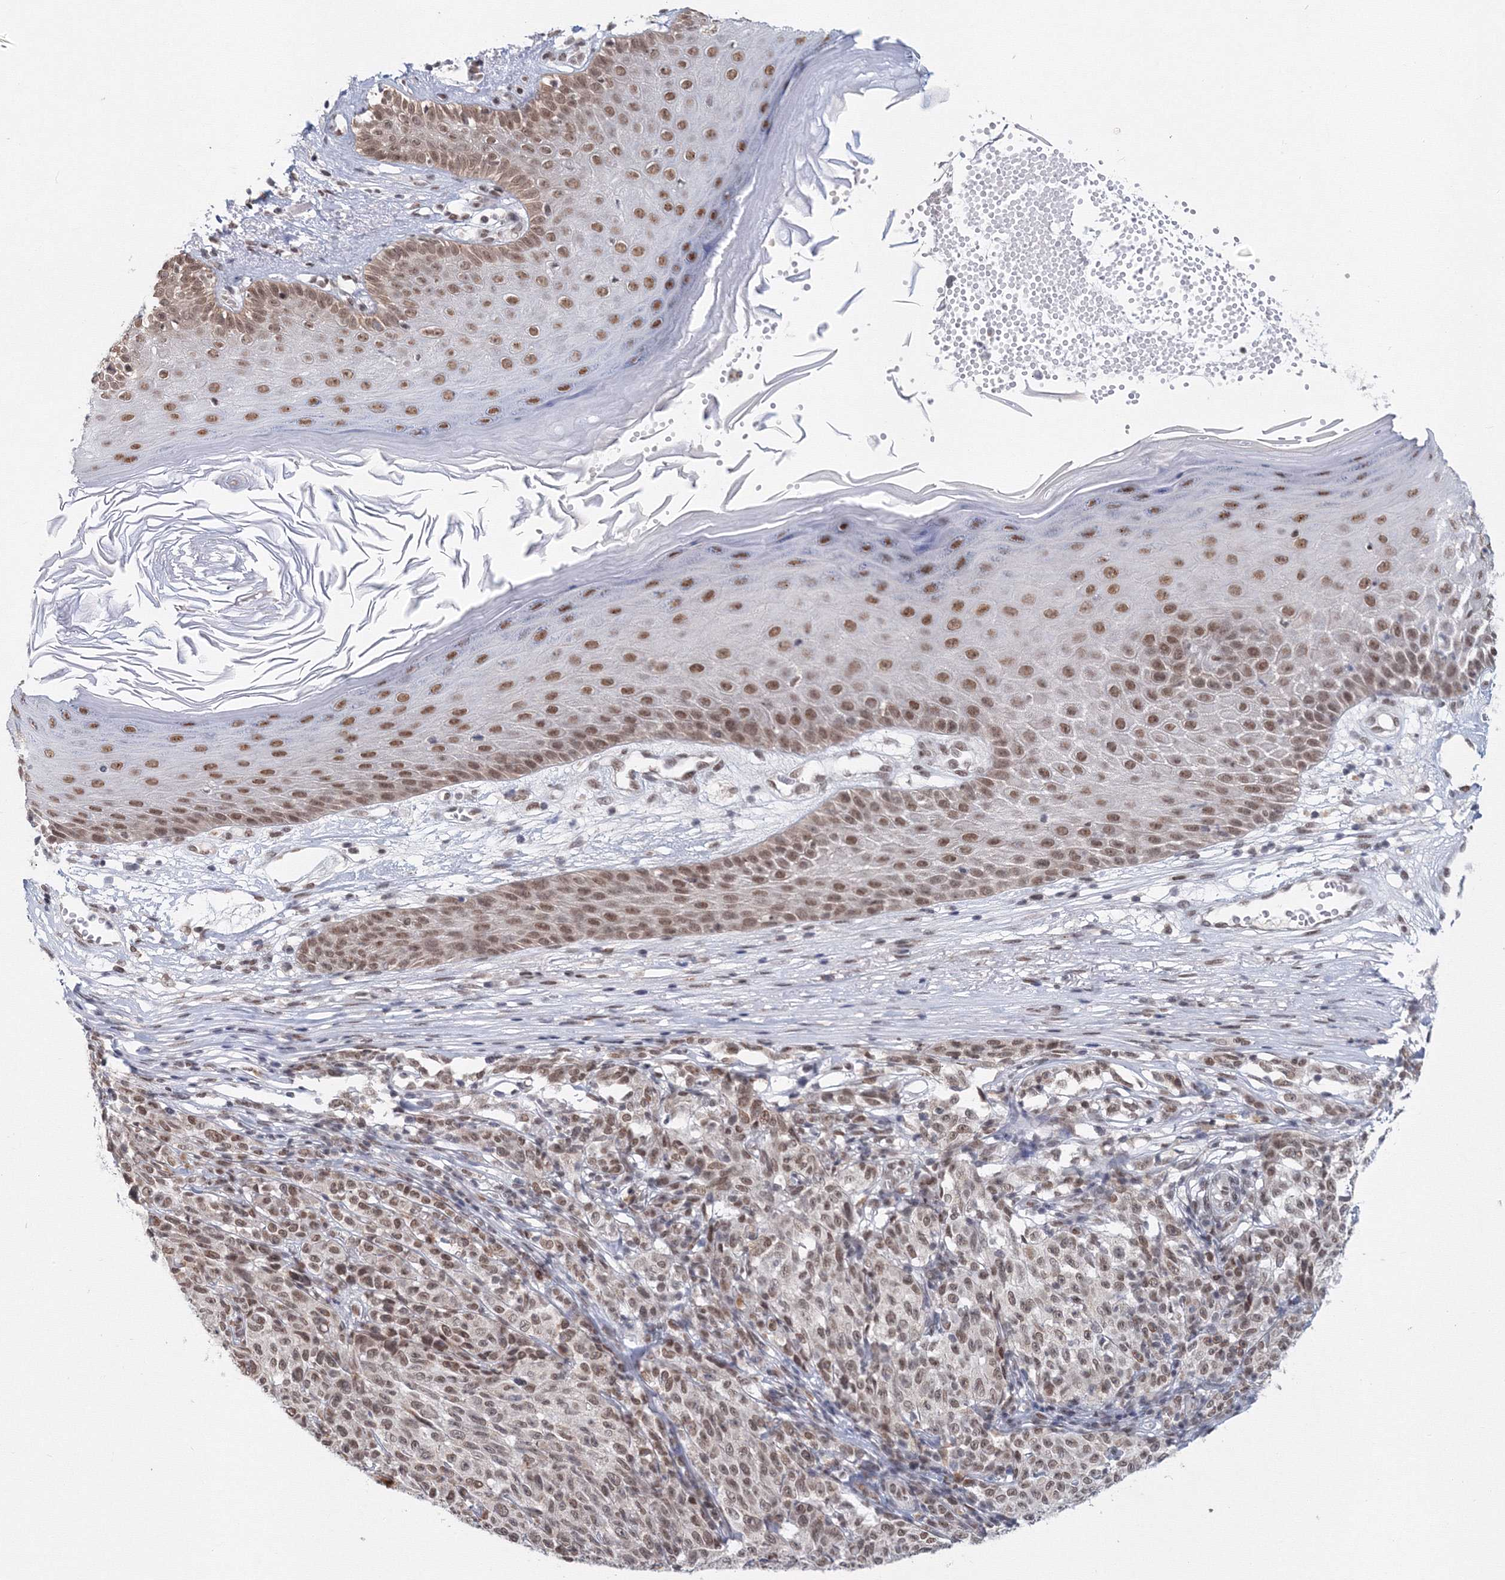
{"staining": {"intensity": "moderate", "quantity": ">75%", "location": "nuclear"}, "tissue": "melanoma", "cell_type": "Tumor cells", "image_type": "cancer", "snomed": [{"axis": "morphology", "description": "Malignant melanoma, NOS"}, {"axis": "topography", "description": "Skin"}], "caption": "This micrograph shows immunohistochemistry staining of human malignant melanoma, with medium moderate nuclear expression in approximately >75% of tumor cells.", "gene": "SF3B6", "patient": {"sex": "female", "age": 82}}